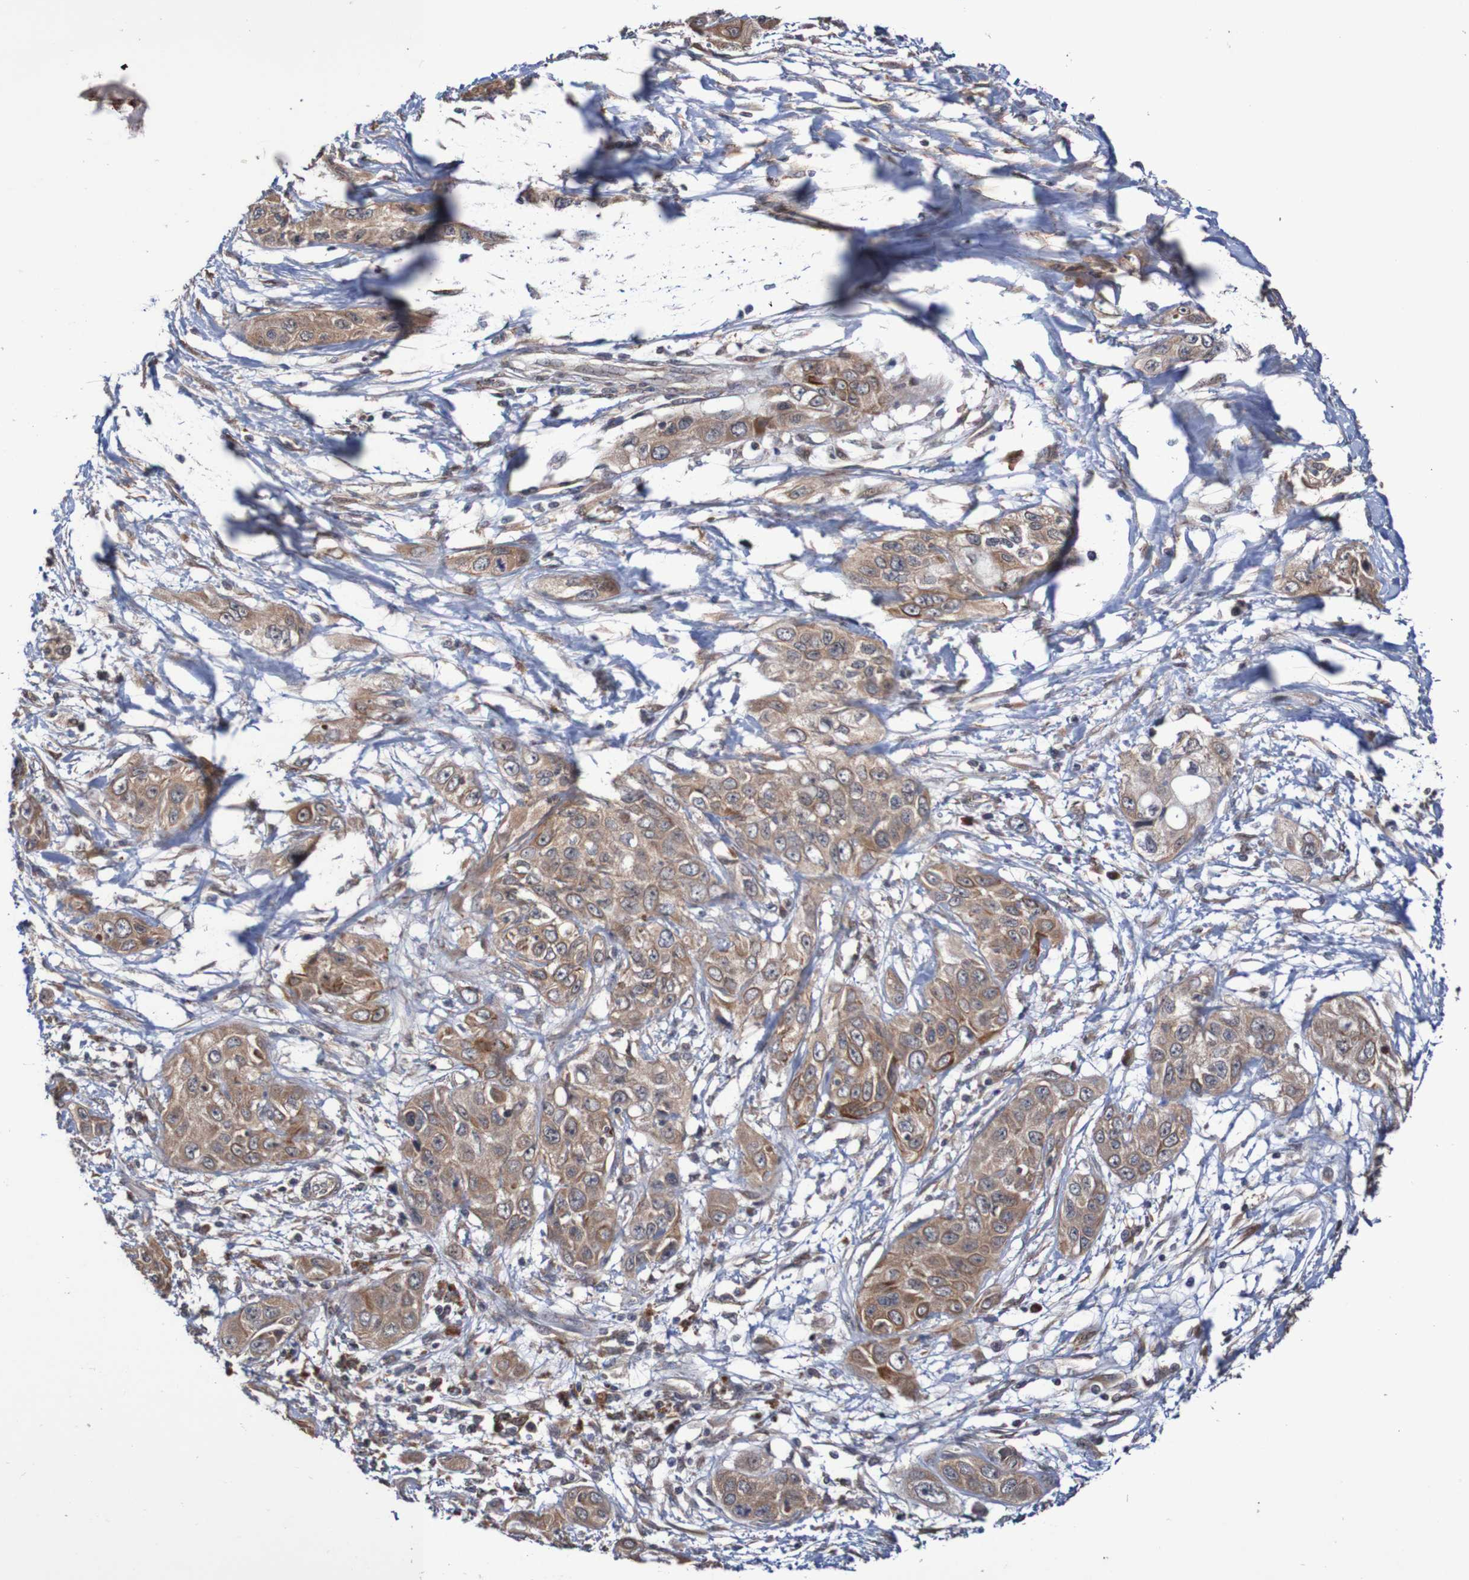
{"staining": {"intensity": "moderate", "quantity": ">75%", "location": "cytoplasmic/membranous"}, "tissue": "pancreatic cancer", "cell_type": "Tumor cells", "image_type": "cancer", "snomed": [{"axis": "morphology", "description": "Adenocarcinoma, NOS"}, {"axis": "topography", "description": "Pancreas"}], "caption": "The photomicrograph demonstrates a brown stain indicating the presence of a protein in the cytoplasmic/membranous of tumor cells in pancreatic cancer (adenocarcinoma).", "gene": "PHPT1", "patient": {"sex": "female", "age": 70}}